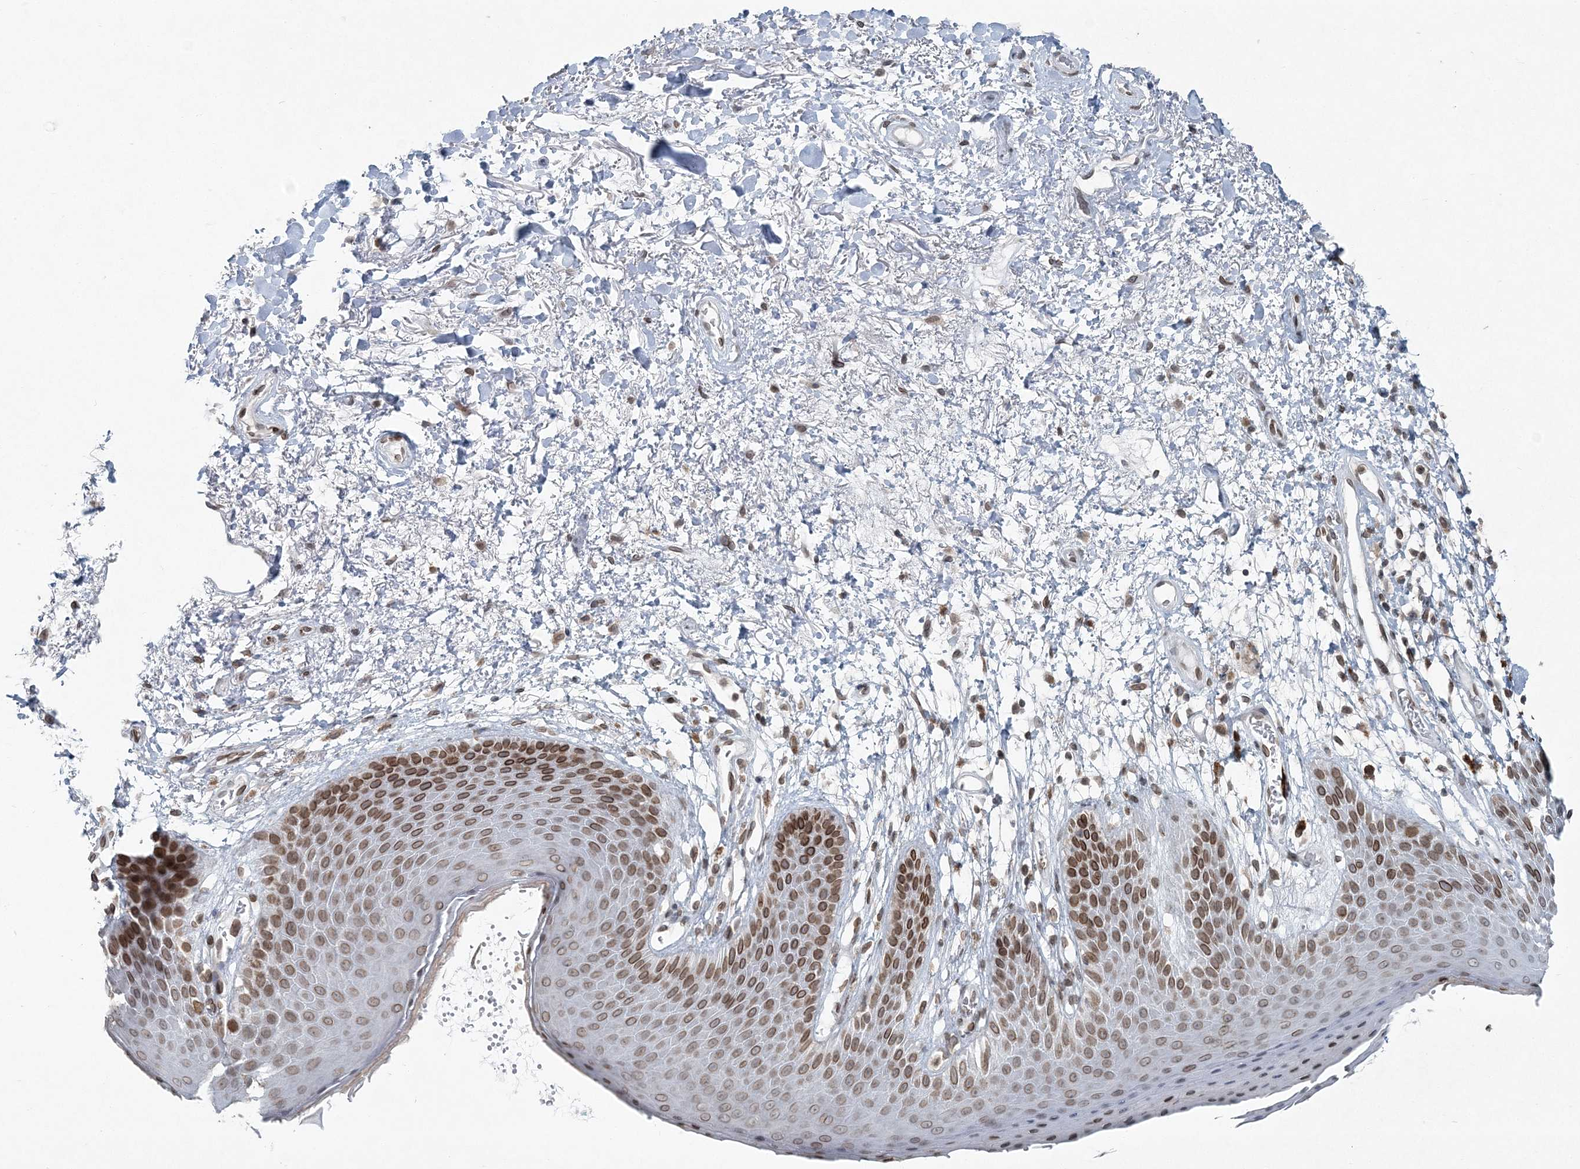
{"staining": {"intensity": "strong", "quantity": ">75%", "location": "cytoplasmic/membranous,nuclear"}, "tissue": "skin", "cell_type": "Epidermal cells", "image_type": "normal", "snomed": [{"axis": "morphology", "description": "Normal tissue, NOS"}, {"axis": "topography", "description": "Anal"}], "caption": "Skin stained with immunohistochemistry (IHC) shows strong cytoplasmic/membranous,nuclear expression in about >75% of epidermal cells. Using DAB (3,3'-diaminobenzidine) (brown) and hematoxylin (blue) stains, captured at high magnification using brightfield microscopy.", "gene": "GJD4", "patient": {"sex": "male", "age": 74}}